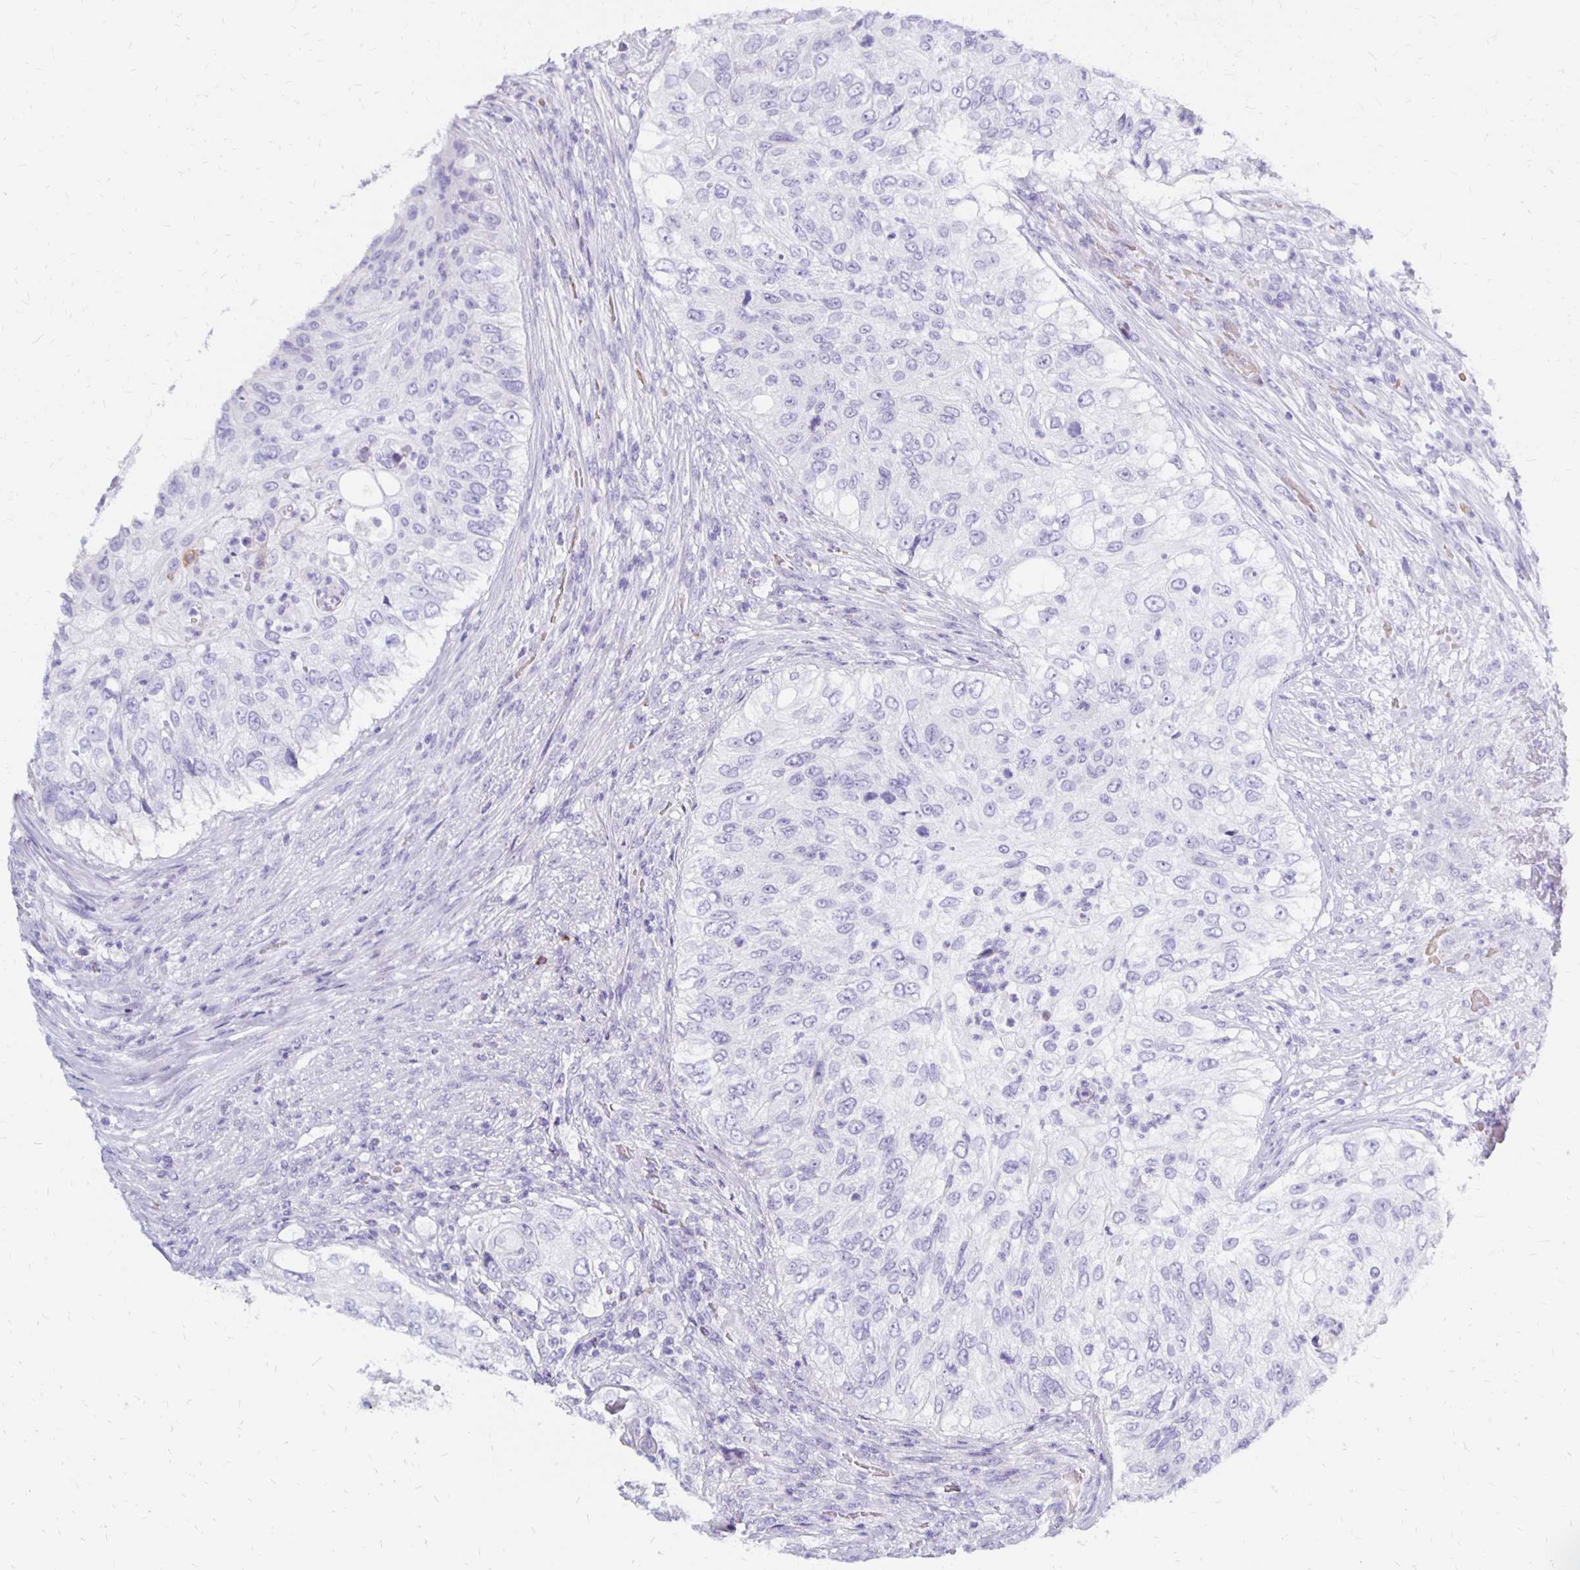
{"staining": {"intensity": "negative", "quantity": "none", "location": "none"}, "tissue": "urothelial cancer", "cell_type": "Tumor cells", "image_type": "cancer", "snomed": [{"axis": "morphology", "description": "Urothelial carcinoma, High grade"}, {"axis": "topography", "description": "Urinary bladder"}], "caption": "Tumor cells are negative for brown protein staining in urothelial cancer.", "gene": "FNTB", "patient": {"sex": "female", "age": 60}}